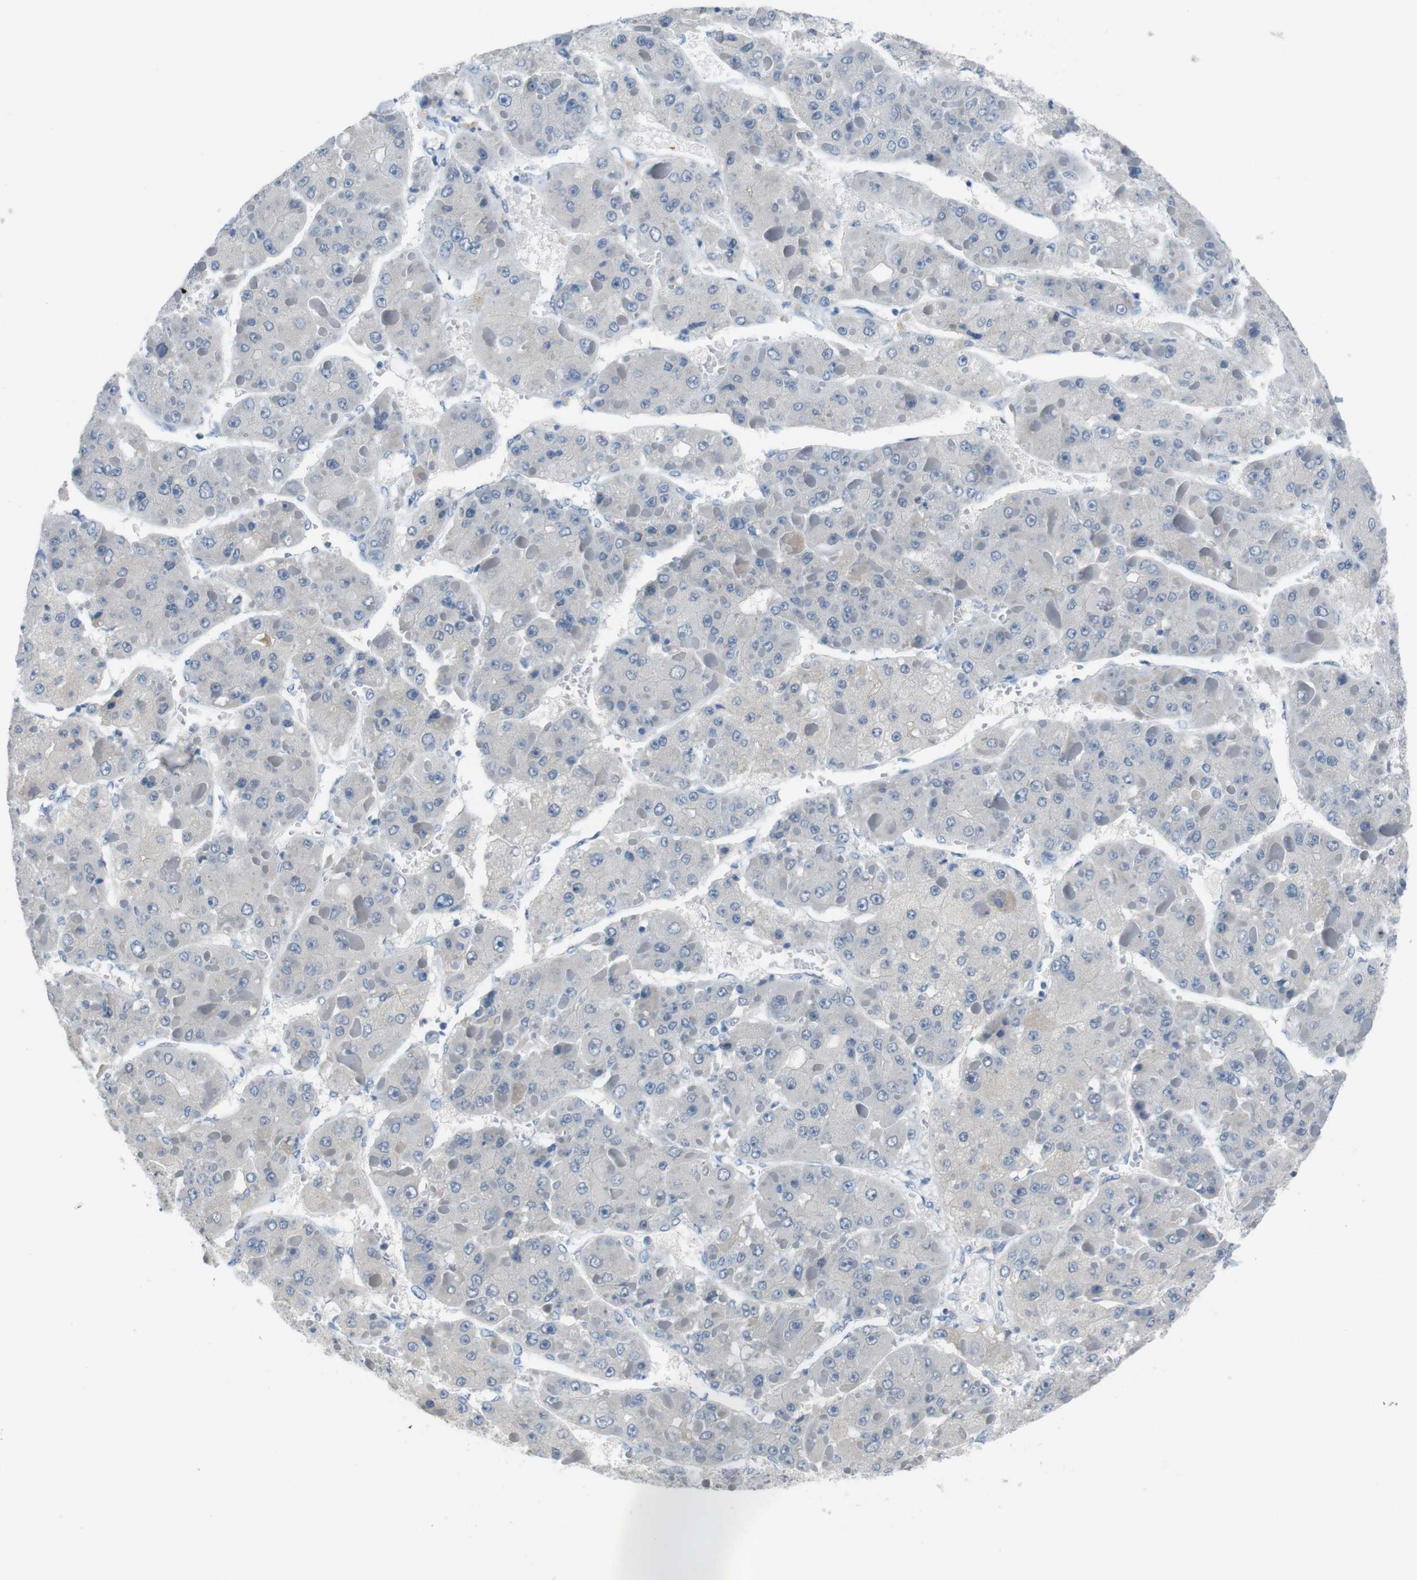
{"staining": {"intensity": "negative", "quantity": "none", "location": "none"}, "tissue": "liver cancer", "cell_type": "Tumor cells", "image_type": "cancer", "snomed": [{"axis": "morphology", "description": "Carcinoma, Hepatocellular, NOS"}, {"axis": "topography", "description": "Liver"}], "caption": "Immunohistochemical staining of liver cancer shows no significant staining in tumor cells.", "gene": "HRH2", "patient": {"sex": "female", "age": 73}}